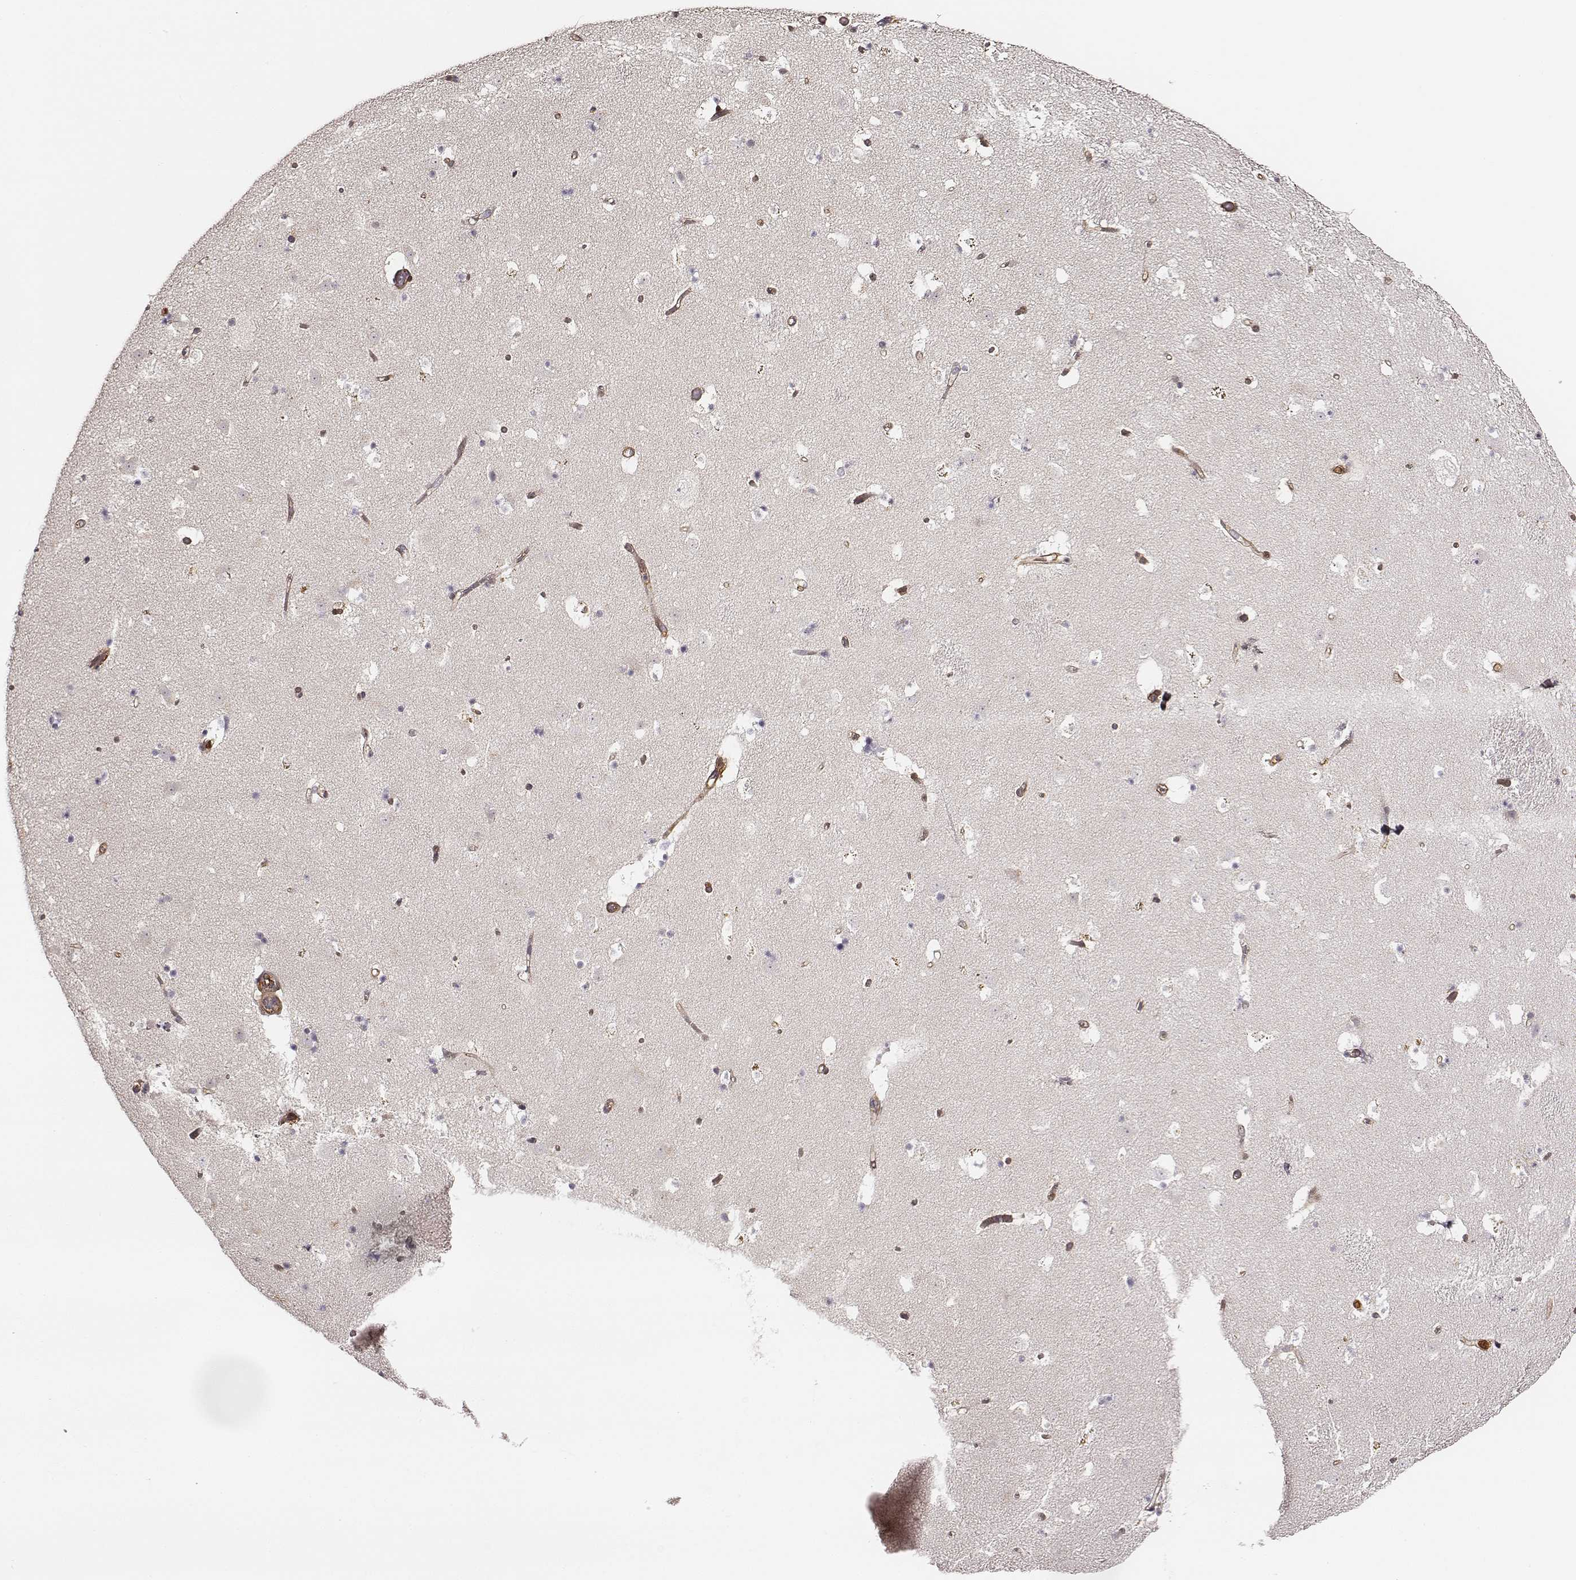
{"staining": {"intensity": "negative", "quantity": "none", "location": "none"}, "tissue": "caudate", "cell_type": "Glial cells", "image_type": "normal", "snomed": [{"axis": "morphology", "description": "Normal tissue, NOS"}, {"axis": "topography", "description": "Lateral ventricle wall"}], "caption": "Immunohistochemistry (IHC) image of unremarkable caudate stained for a protein (brown), which exhibits no staining in glial cells. (DAB immunohistochemistry (IHC), high magnification).", "gene": "ZYX", "patient": {"sex": "female", "age": 42}}